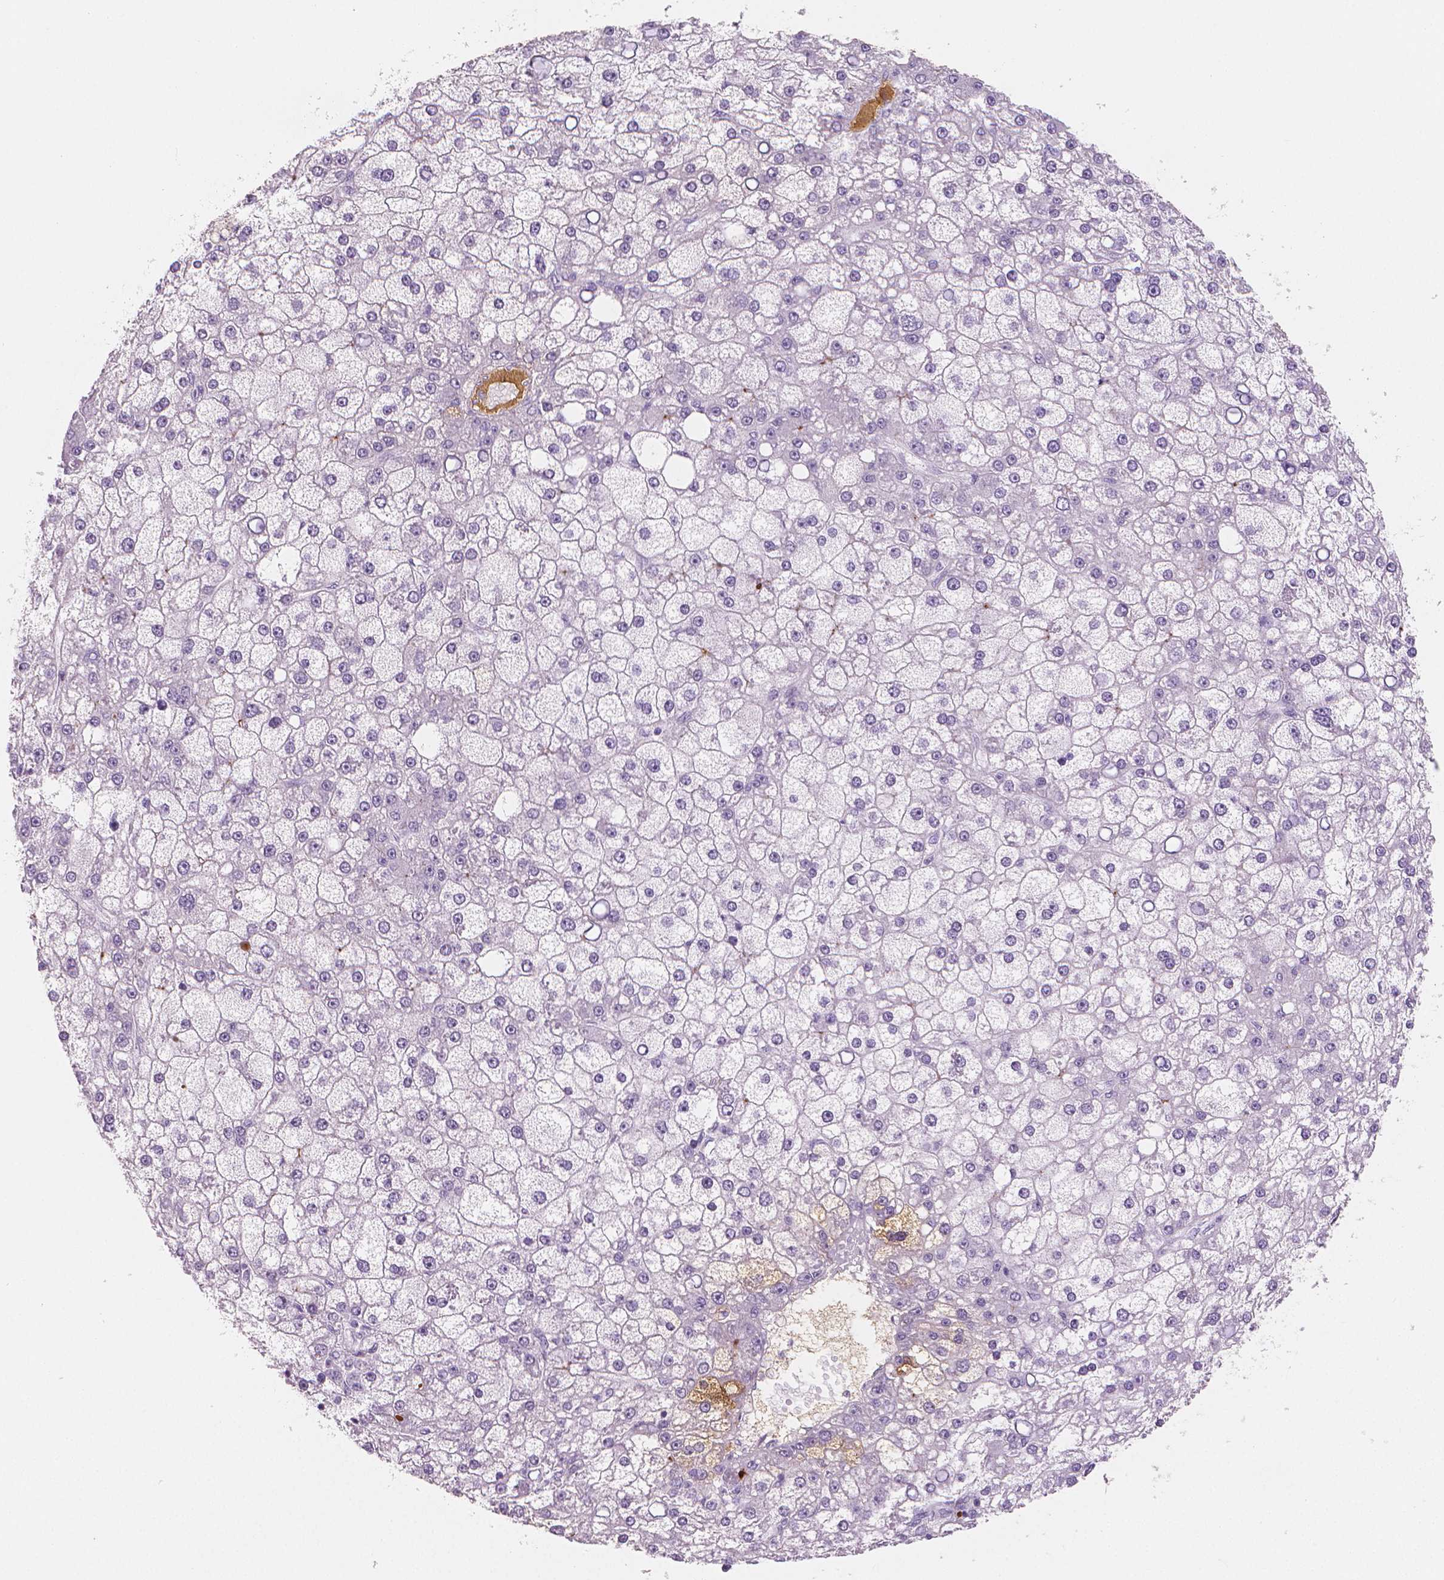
{"staining": {"intensity": "negative", "quantity": "none", "location": "none"}, "tissue": "liver cancer", "cell_type": "Tumor cells", "image_type": "cancer", "snomed": [{"axis": "morphology", "description": "Carcinoma, Hepatocellular, NOS"}, {"axis": "topography", "description": "Liver"}], "caption": "Immunohistochemistry of human liver hepatocellular carcinoma shows no staining in tumor cells.", "gene": "APOA4", "patient": {"sex": "male", "age": 67}}